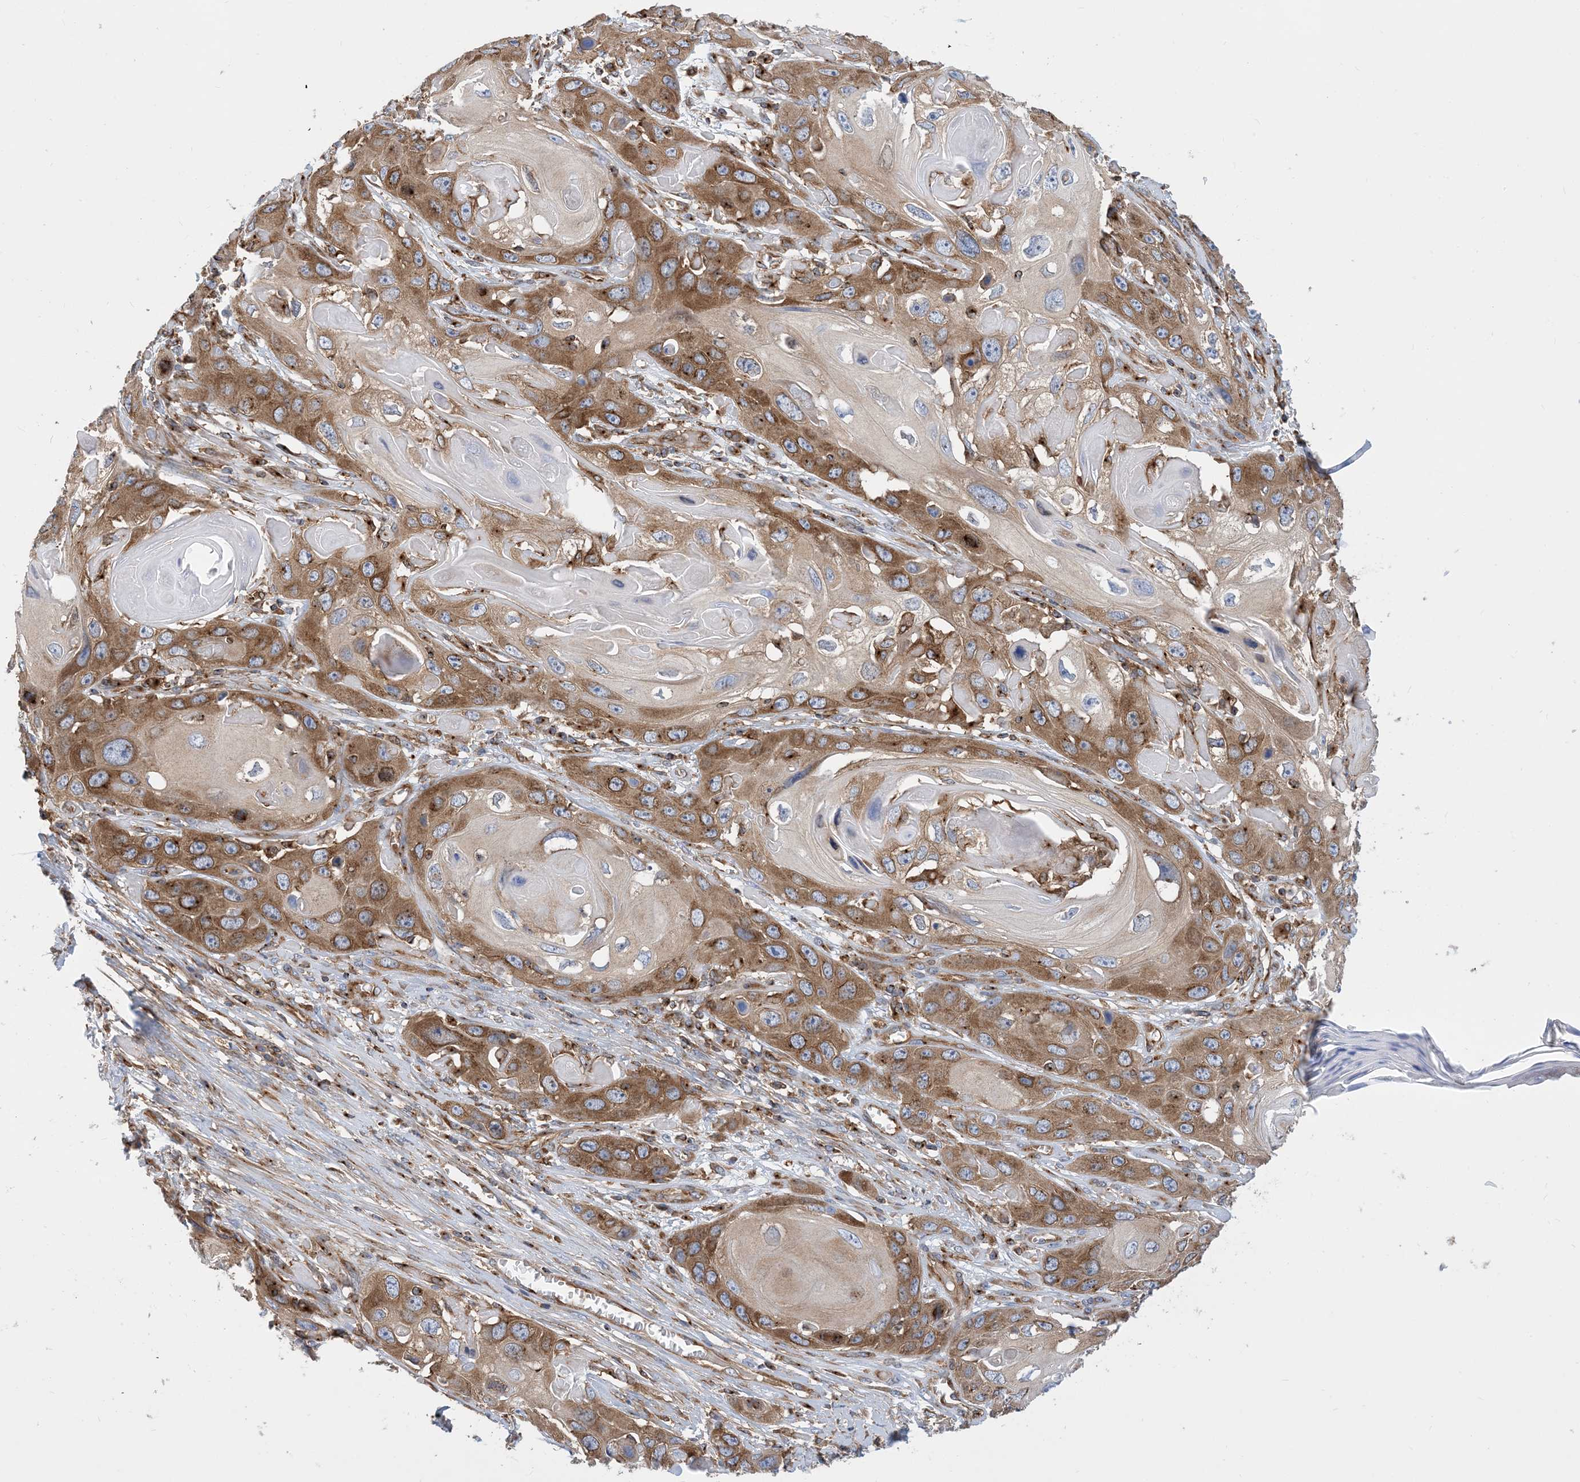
{"staining": {"intensity": "moderate", "quantity": ">75%", "location": "cytoplasmic/membranous"}, "tissue": "skin cancer", "cell_type": "Tumor cells", "image_type": "cancer", "snomed": [{"axis": "morphology", "description": "Squamous cell carcinoma, NOS"}, {"axis": "topography", "description": "Skin"}], "caption": "Immunohistochemical staining of skin cancer (squamous cell carcinoma) demonstrates medium levels of moderate cytoplasmic/membranous protein staining in approximately >75% of tumor cells.", "gene": "DYNC1LI1", "patient": {"sex": "male", "age": 55}}